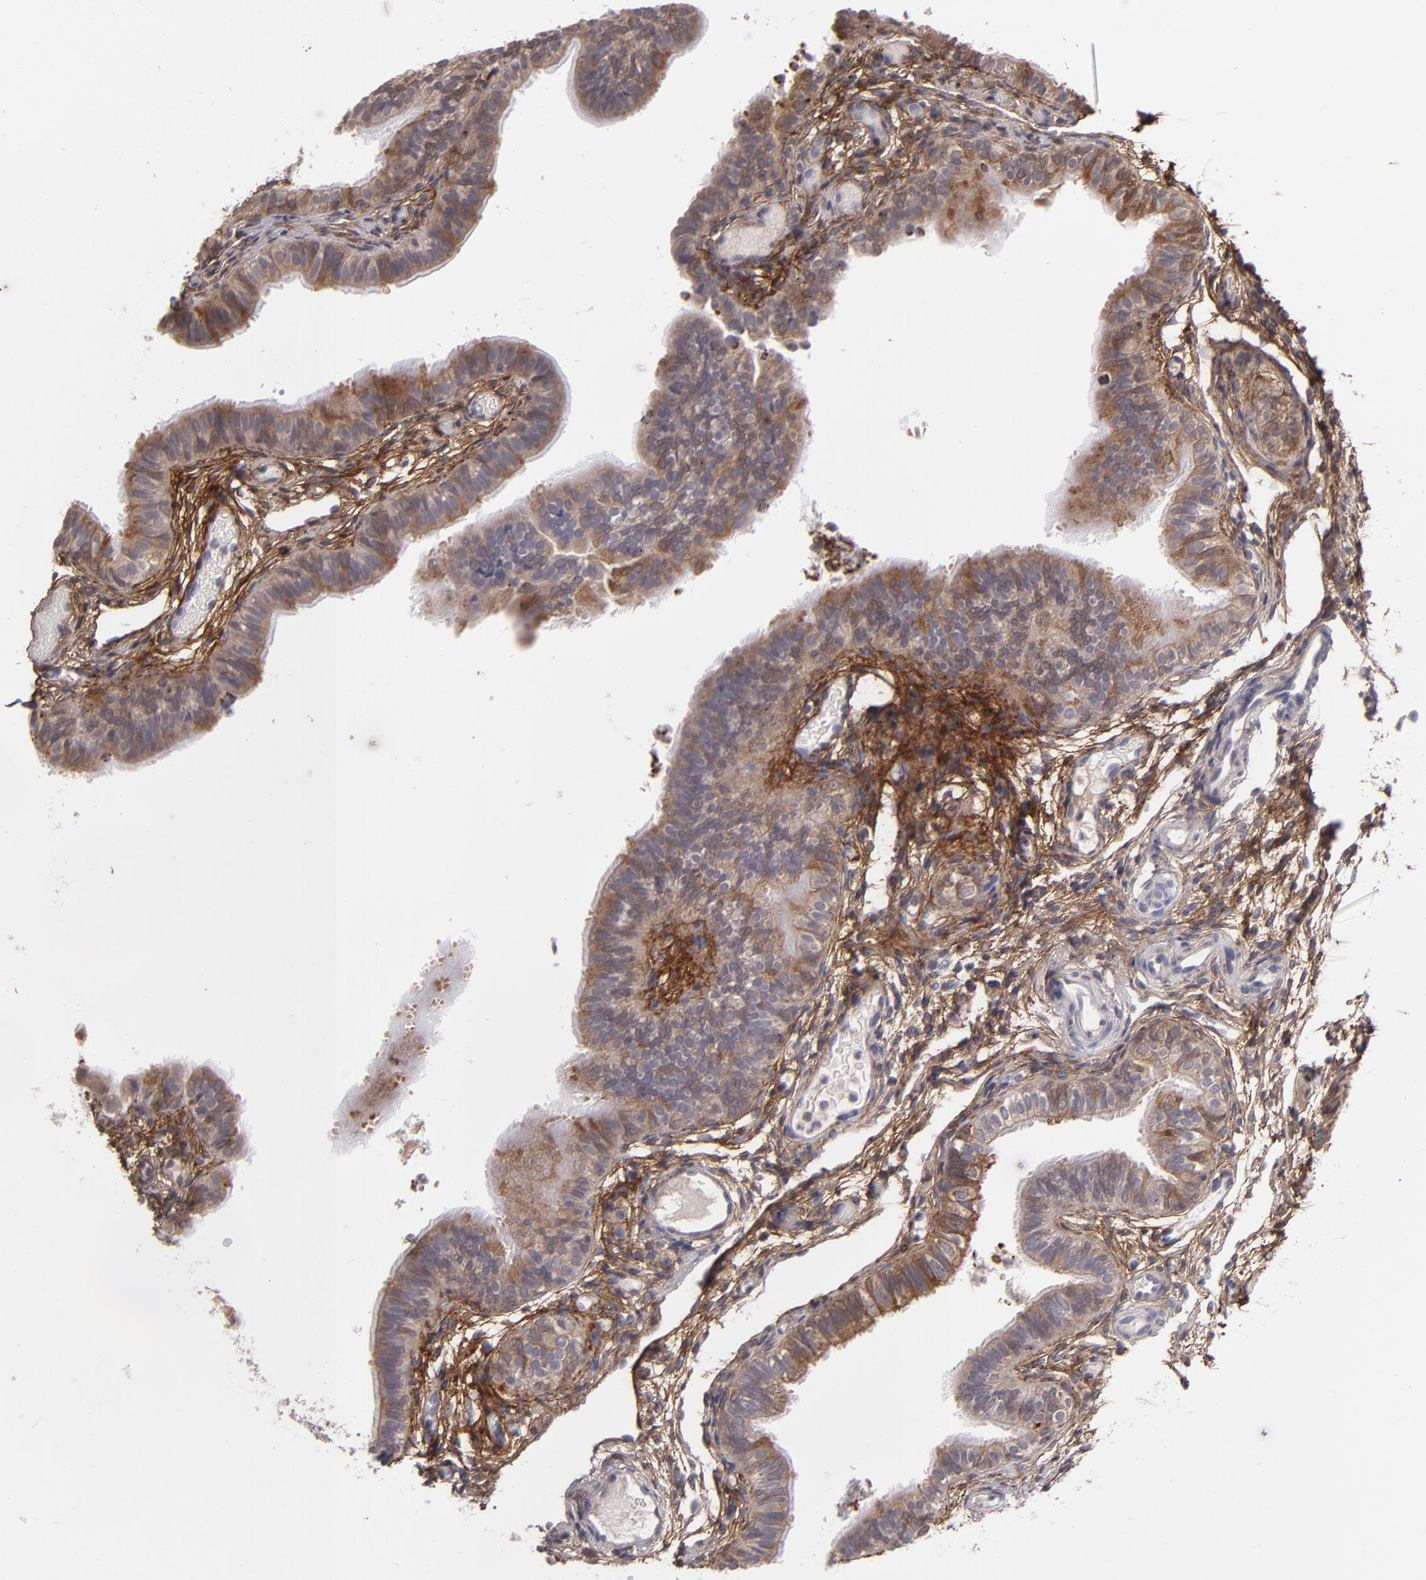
{"staining": {"intensity": "moderate", "quantity": "25%-75%", "location": "cytoplasmic/membranous"}, "tissue": "fallopian tube", "cell_type": "Glandular cells", "image_type": "normal", "snomed": [{"axis": "morphology", "description": "Normal tissue, NOS"}, {"axis": "morphology", "description": "Dermoid, NOS"}, {"axis": "topography", "description": "Fallopian tube"}], "caption": "The image shows a brown stain indicating the presence of a protein in the cytoplasmic/membranous of glandular cells in fallopian tube. (Brightfield microscopy of DAB IHC at high magnification).", "gene": "IL12A", "patient": {"sex": "female", "age": 33}}